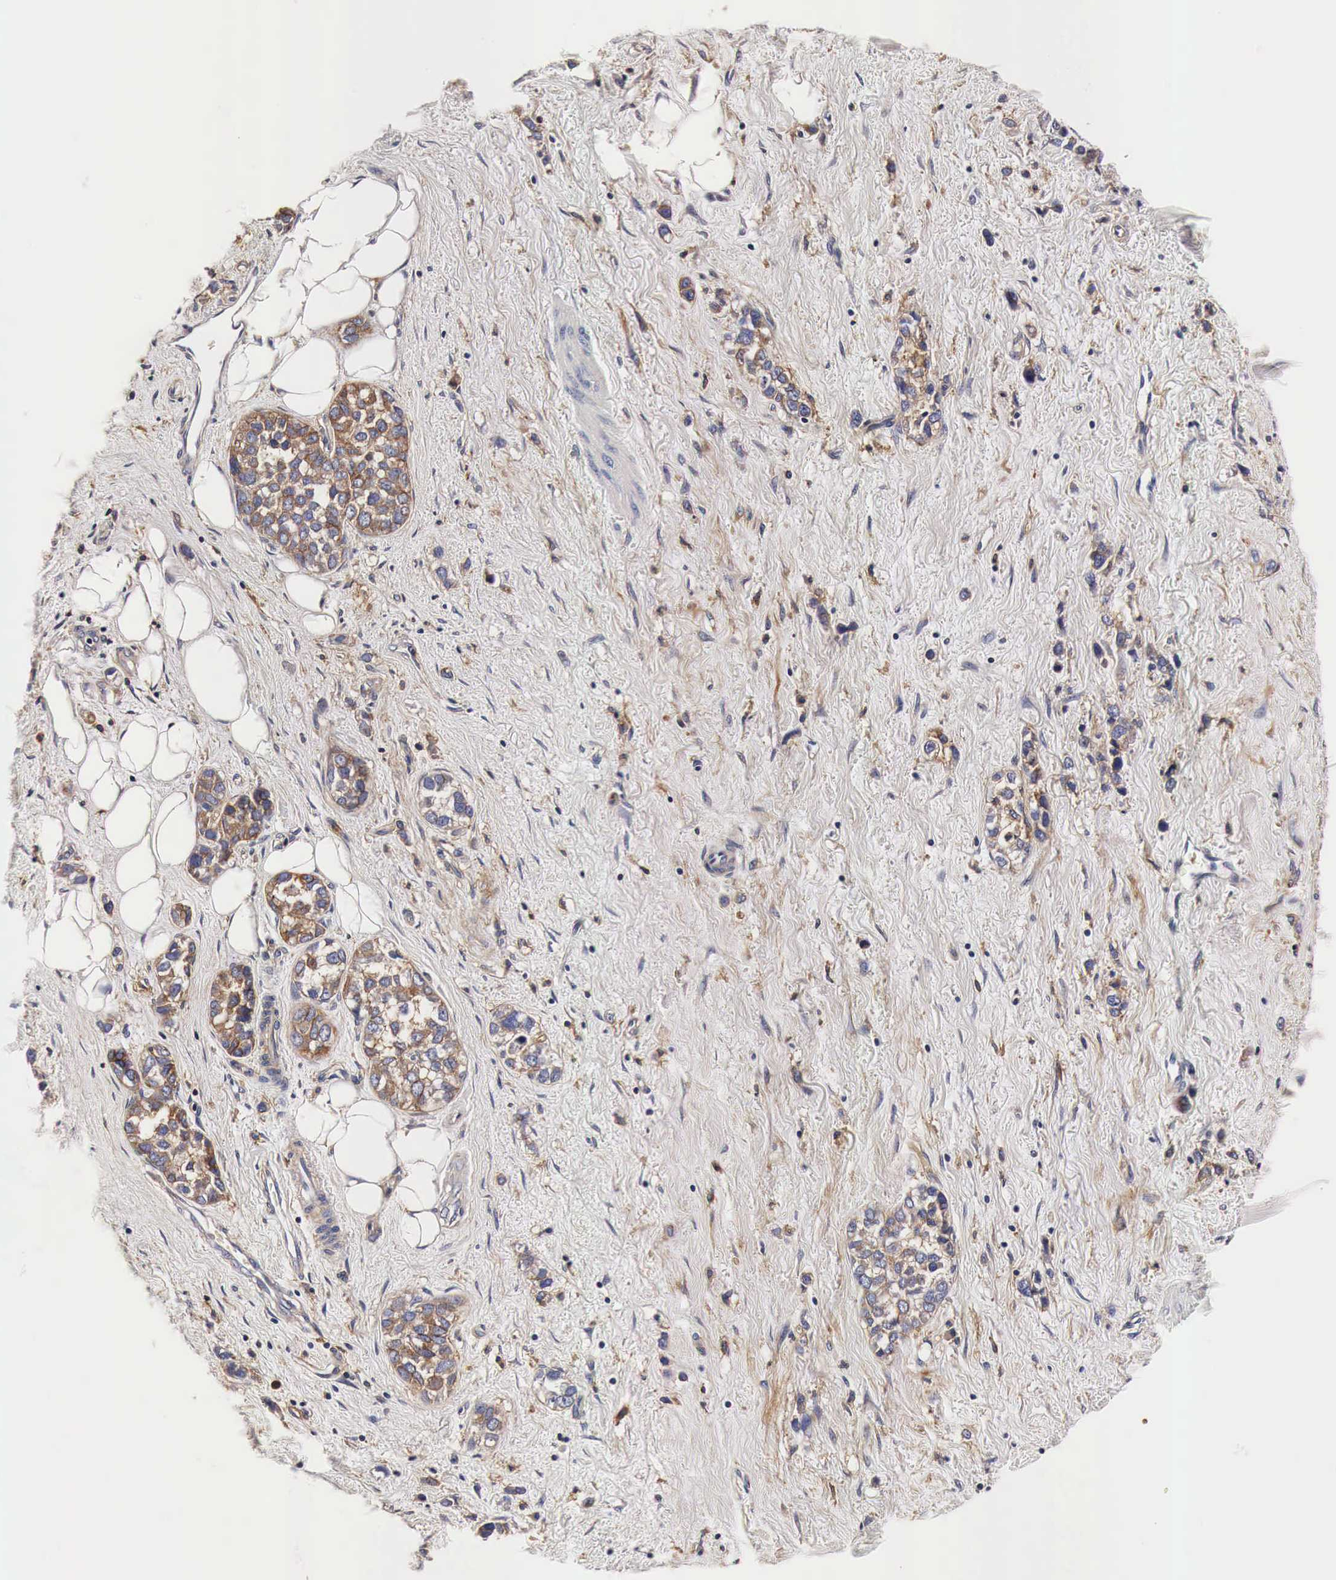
{"staining": {"intensity": "moderate", "quantity": "25%-75%", "location": "cytoplasmic/membranous"}, "tissue": "stomach cancer", "cell_type": "Tumor cells", "image_type": "cancer", "snomed": [{"axis": "morphology", "description": "Adenocarcinoma, NOS"}, {"axis": "topography", "description": "Stomach, upper"}], "caption": "Tumor cells exhibit moderate cytoplasmic/membranous staining in approximately 25%-75% of cells in adenocarcinoma (stomach).", "gene": "RP2", "patient": {"sex": "male", "age": 76}}